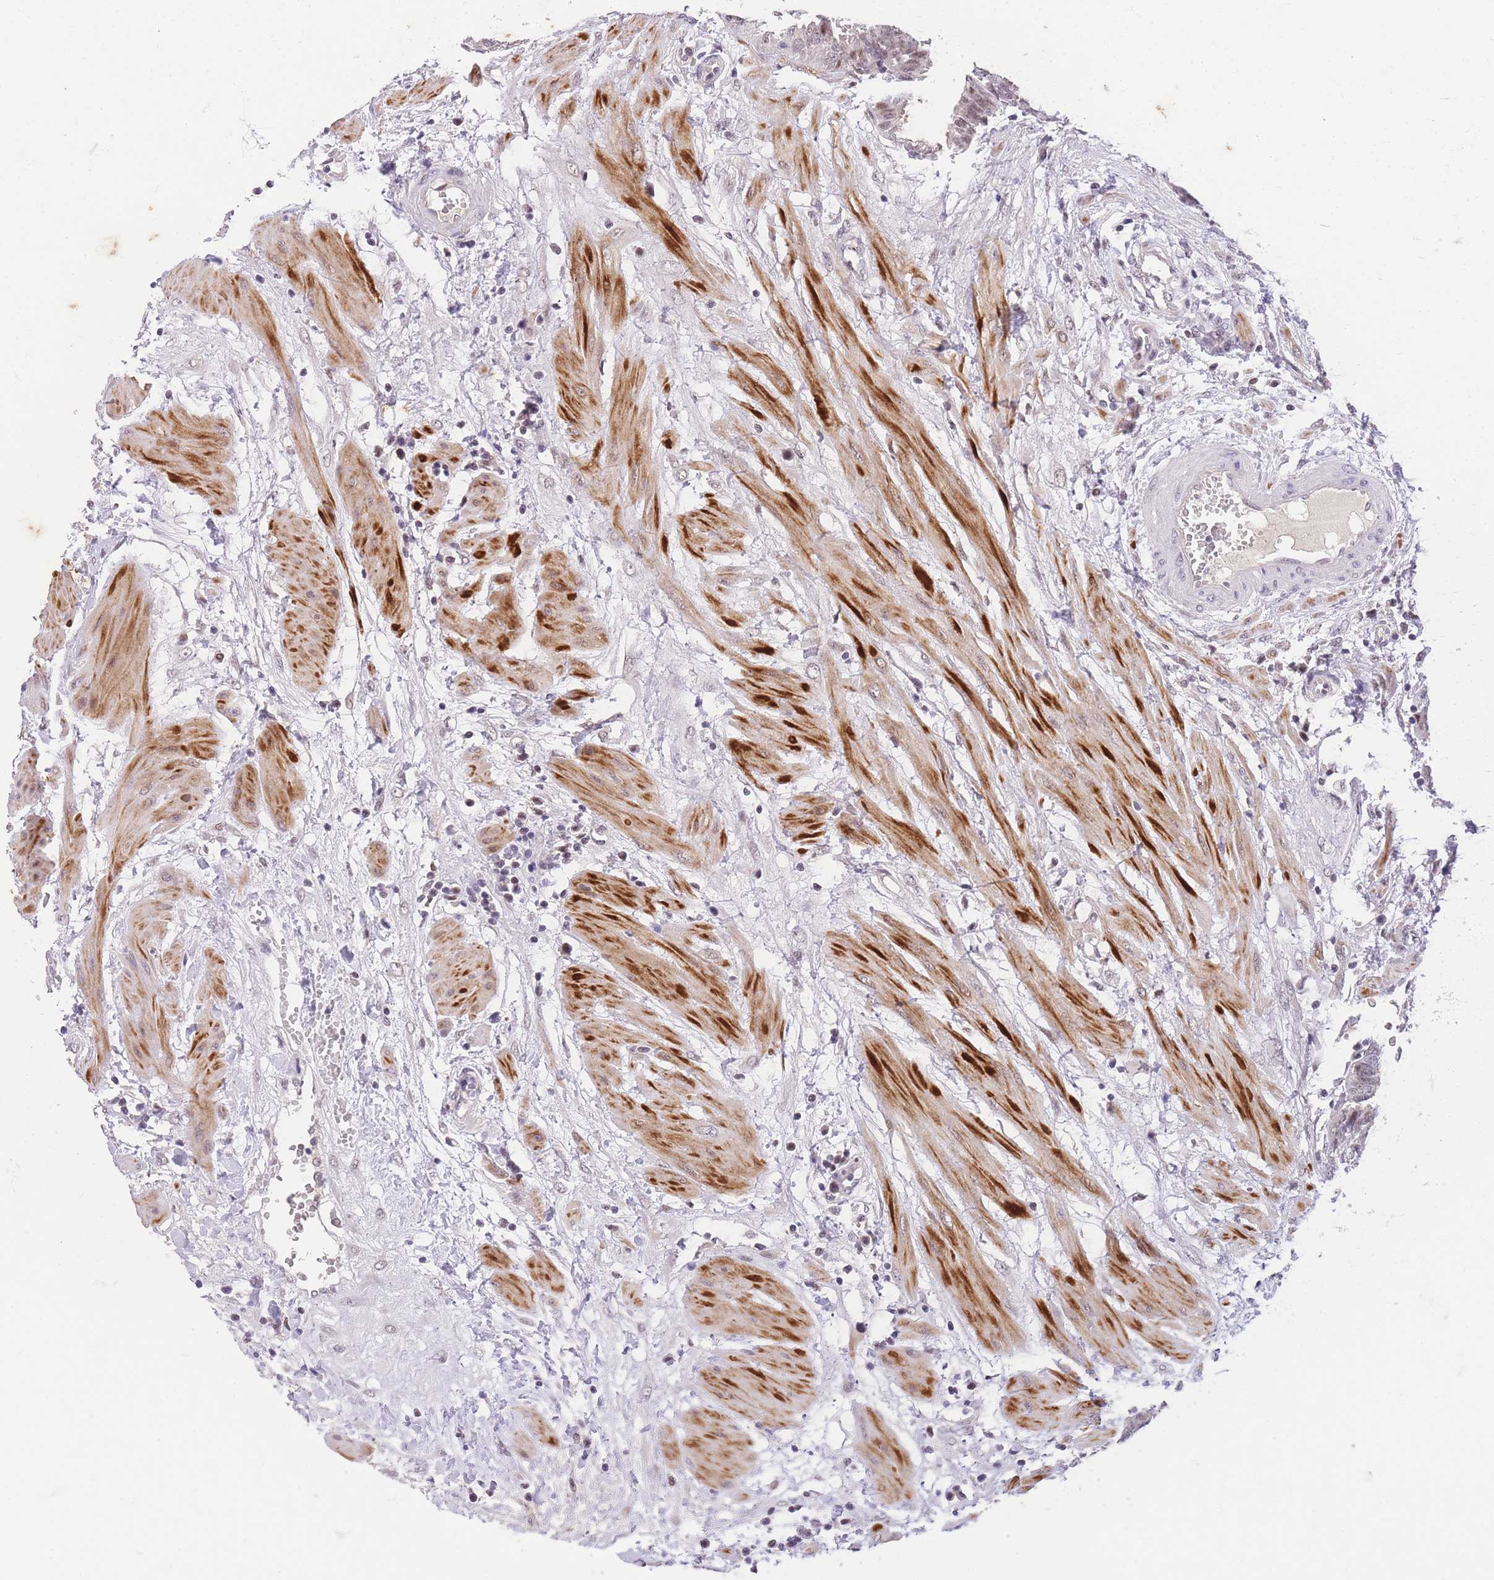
{"staining": {"intensity": "weak", "quantity": "25%-75%", "location": "nuclear"}, "tissue": "fallopian tube", "cell_type": "Glandular cells", "image_type": "normal", "snomed": [{"axis": "morphology", "description": "Normal tissue, NOS"}, {"axis": "topography", "description": "Fallopian tube"}, {"axis": "topography", "description": "Placenta"}], "caption": "Immunohistochemical staining of benign human fallopian tube exhibits weak nuclear protein expression in about 25%-75% of glandular cells. (DAB (3,3'-diaminobenzidine) IHC, brown staining for protein, blue staining for nuclei).", "gene": "SLC35F2", "patient": {"sex": "female", "age": 32}}